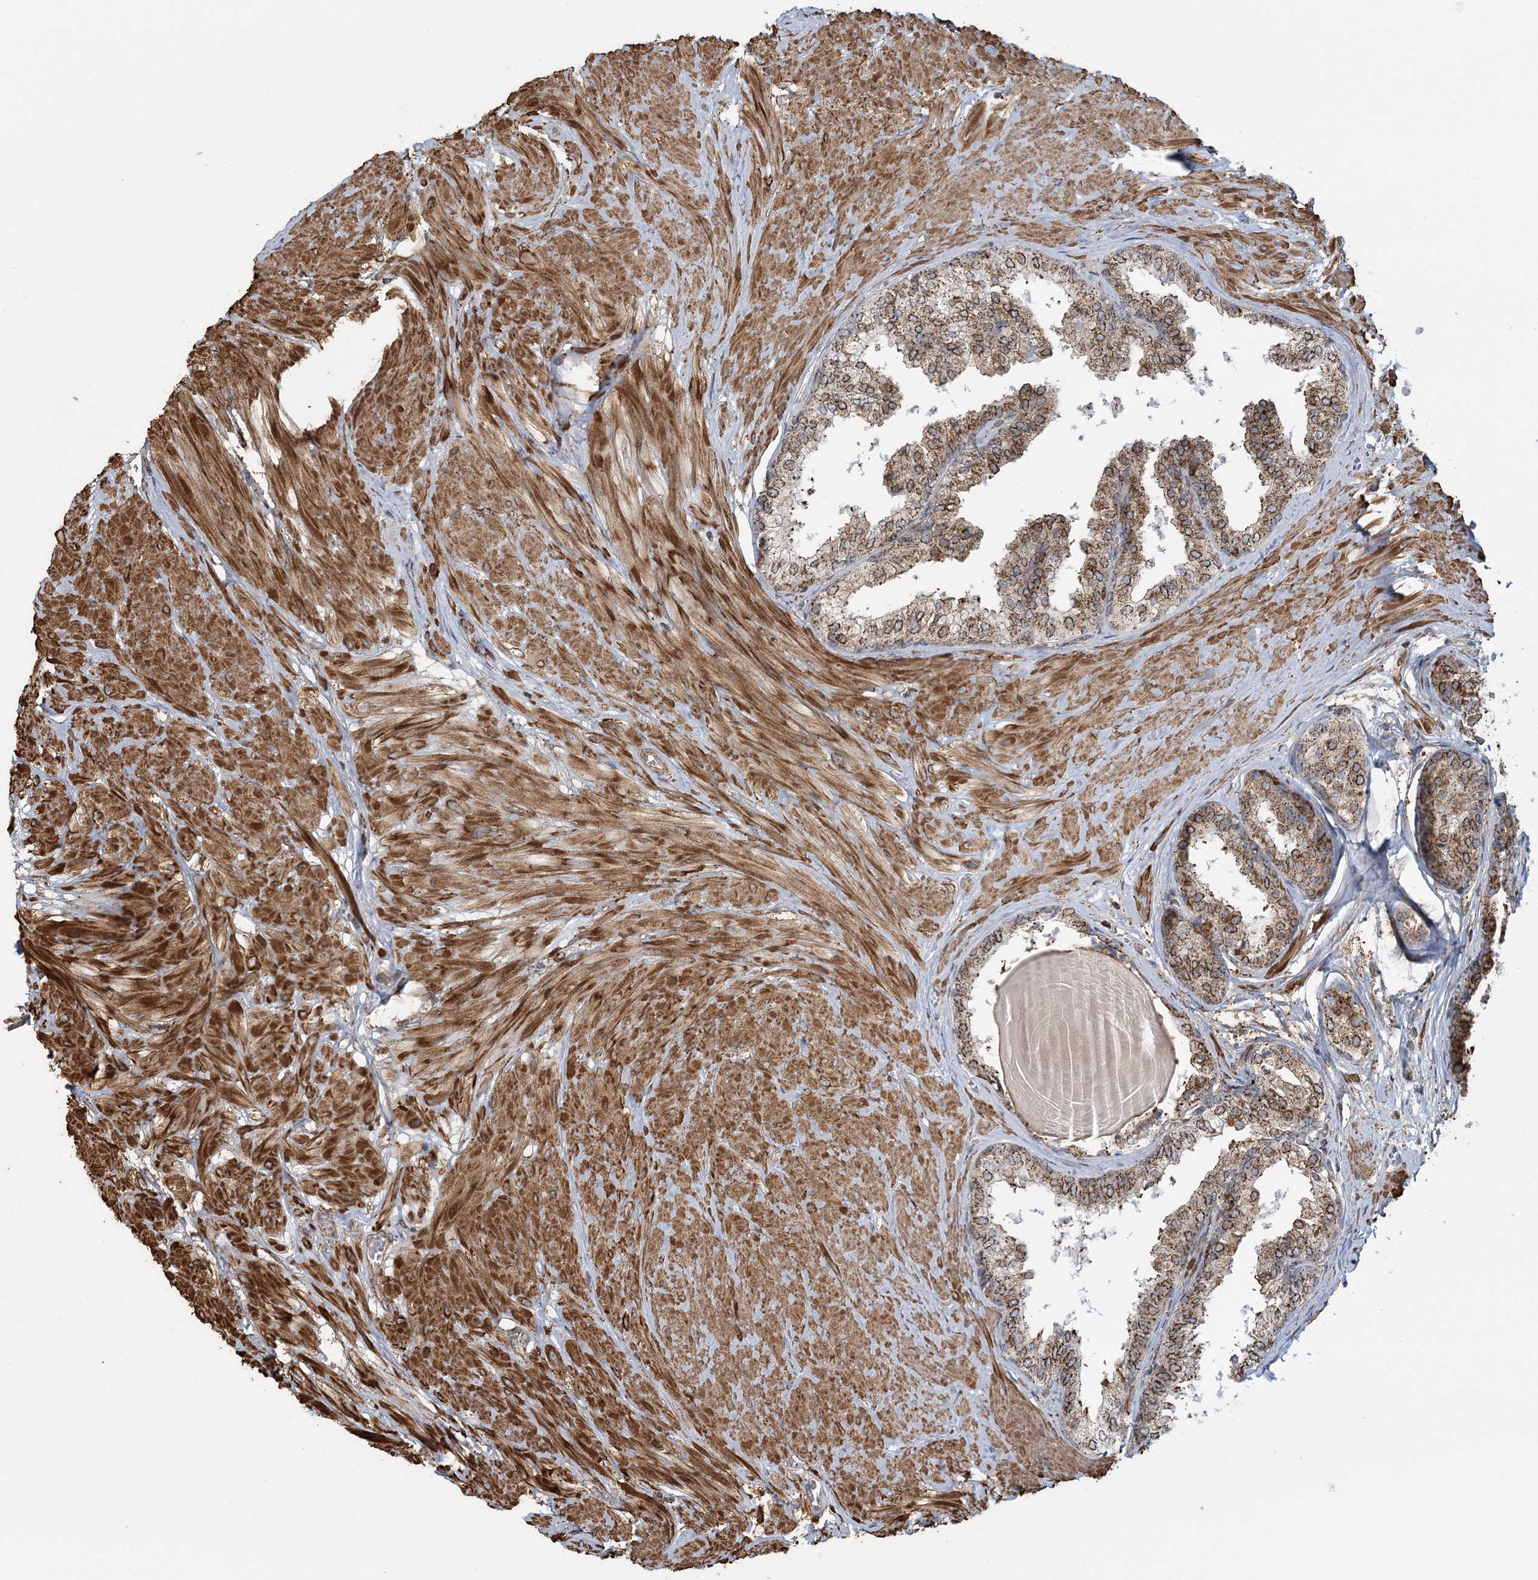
{"staining": {"intensity": "moderate", "quantity": ">75%", "location": "cytoplasmic/membranous"}, "tissue": "prostate", "cell_type": "Glandular cells", "image_type": "normal", "snomed": [{"axis": "morphology", "description": "Normal tissue, NOS"}, {"axis": "topography", "description": "Prostate"}], "caption": "An image of prostate stained for a protein demonstrates moderate cytoplasmic/membranous brown staining in glandular cells.", "gene": "TRAF3IP2", "patient": {"sex": "male", "age": 48}}